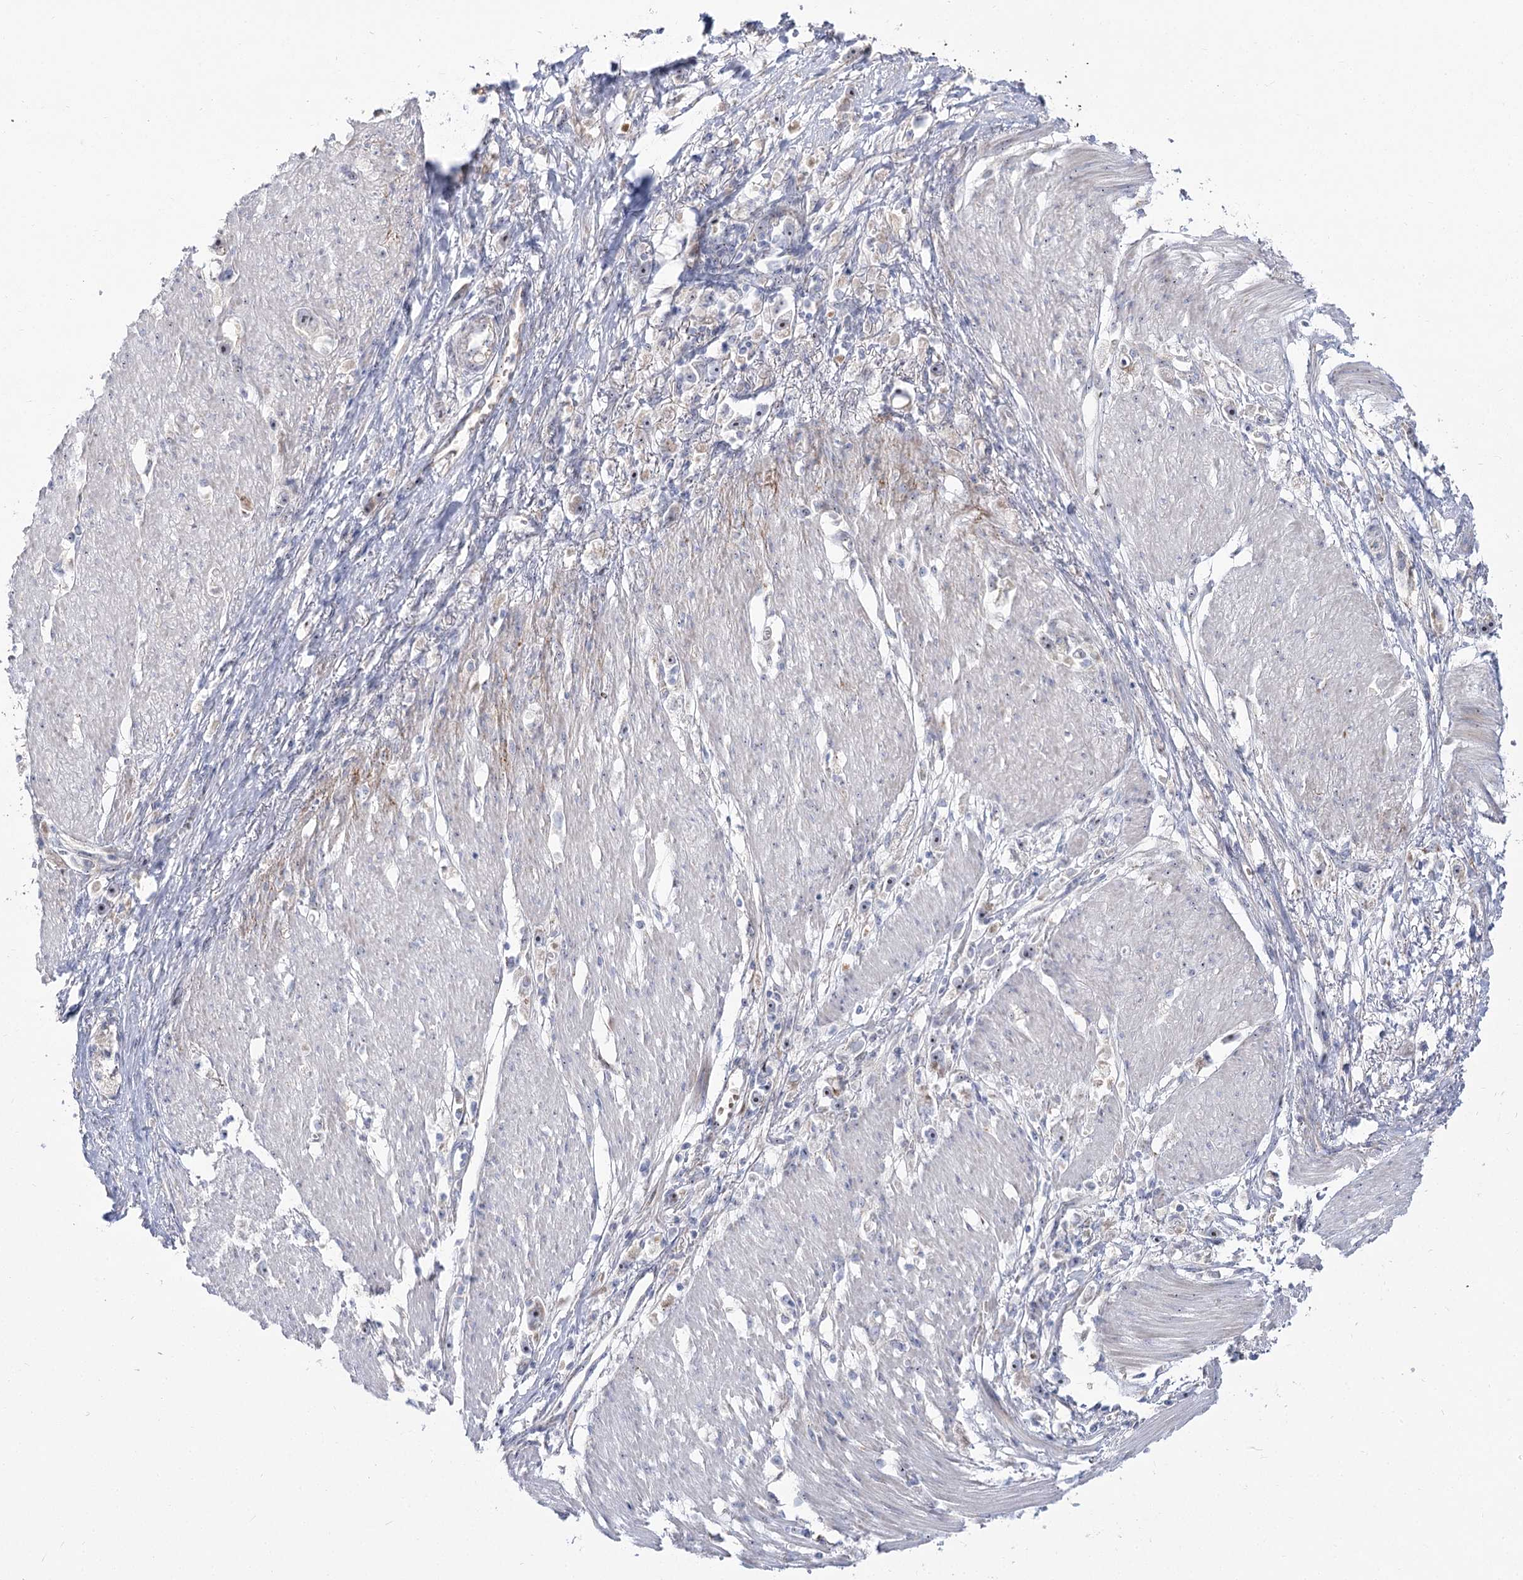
{"staining": {"intensity": "moderate", "quantity": "<25%", "location": "cytoplasmic/membranous,nuclear"}, "tissue": "stomach cancer", "cell_type": "Tumor cells", "image_type": "cancer", "snomed": [{"axis": "morphology", "description": "Adenocarcinoma, NOS"}, {"axis": "topography", "description": "Stomach"}], "caption": "Stomach cancer stained for a protein displays moderate cytoplasmic/membranous and nuclear positivity in tumor cells.", "gene": "SUOX", "patient": {"sex": "female", "age": 59}}